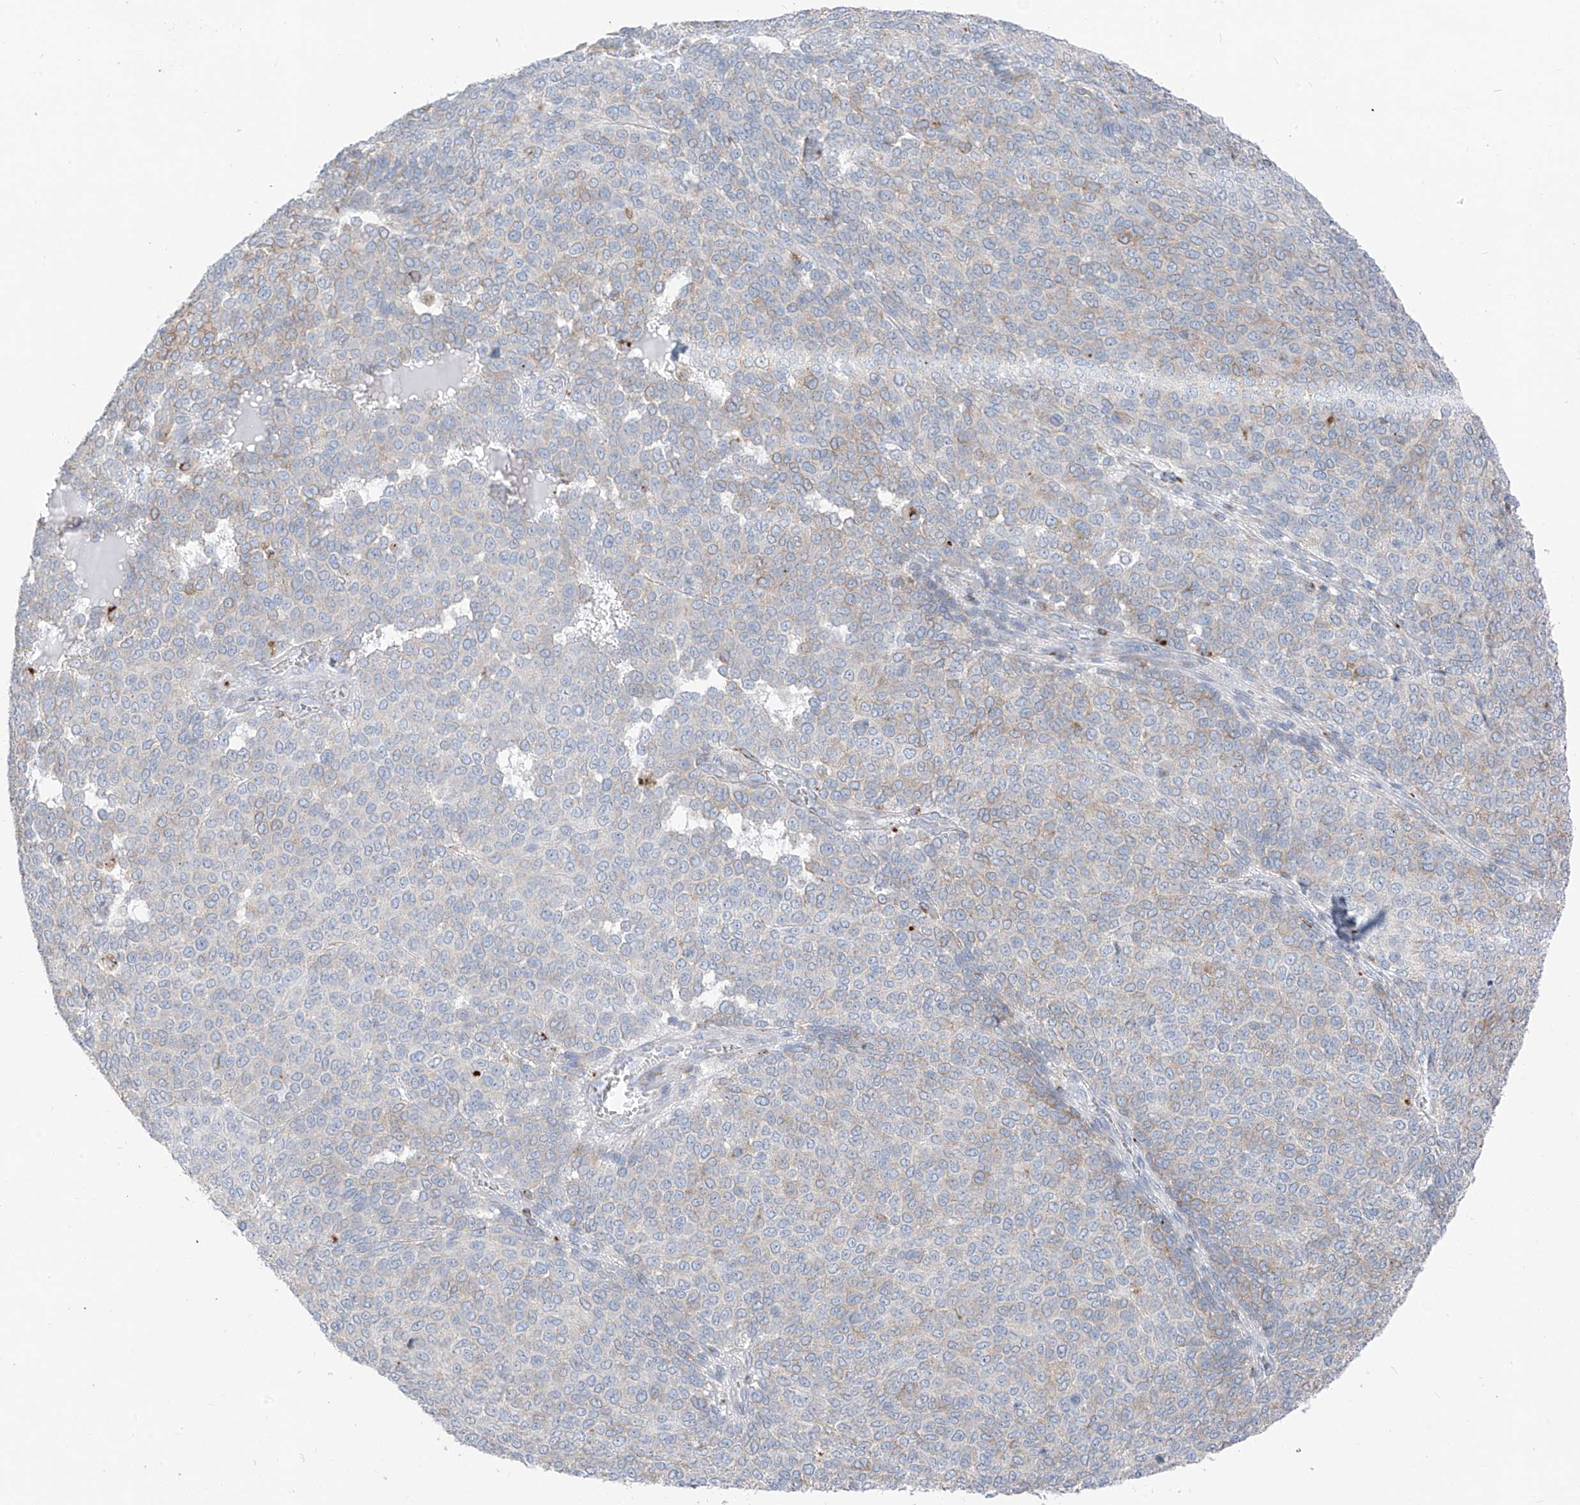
{"staining": {"intensity": "negative", "quantity": "none", "location": "none"}, "tissue": "melanoma", "cell_type": "Tumor cells", "image_type": "cancer", "snomed": [{"axis": "morphology", "description": "Malignant melanoma, NOS"}, {"axis": "topography", "description": "Skin"}], "caption": "Protein analysis of malignant melanoma shows no significant staining in tumor cells.", "gene": "GPR137C", "patient": {"sex": "male", "age": 49}}